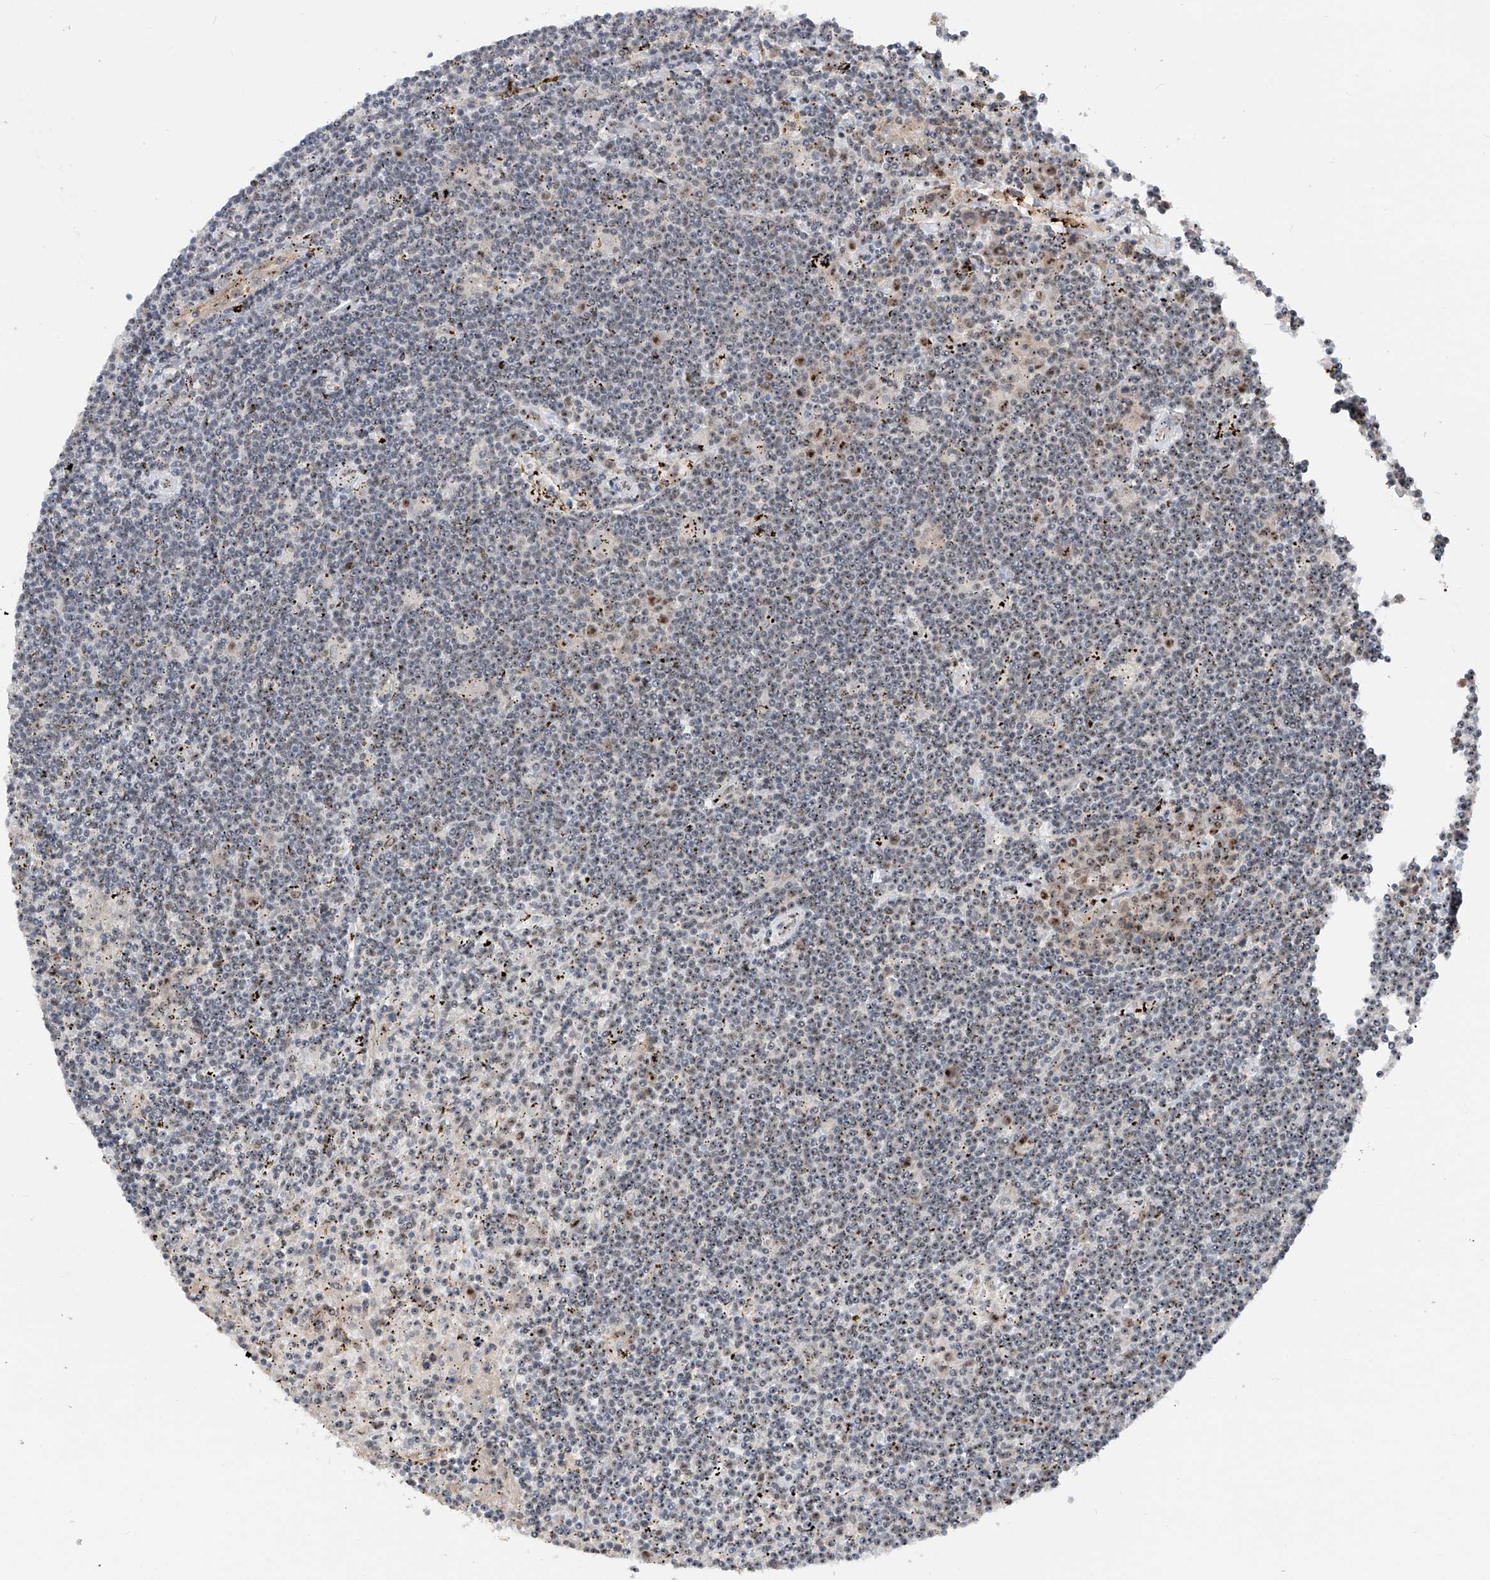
{"staining": {"intensity": "negative", "quantity": "none", "location": "none"}, "tissue": "lymphoma", "cell_type": "Tumor cells", "image_type": "cancer", "snomed": [{"axis": "morphology", "description": "Malignant lymphoma, non-Hodgkin's type, Low grade"}, {"axis": "topography", "description": "Spleen"}], "caption": "The immunohistochemistry (IHC) histopathology image has no significant expression in tumor cells of malignant lymphoma, non-Hodgkin's type (low-grade) tissue.", "gene": "C1orf131", "patient": {"sex": "male", "age": 76}}